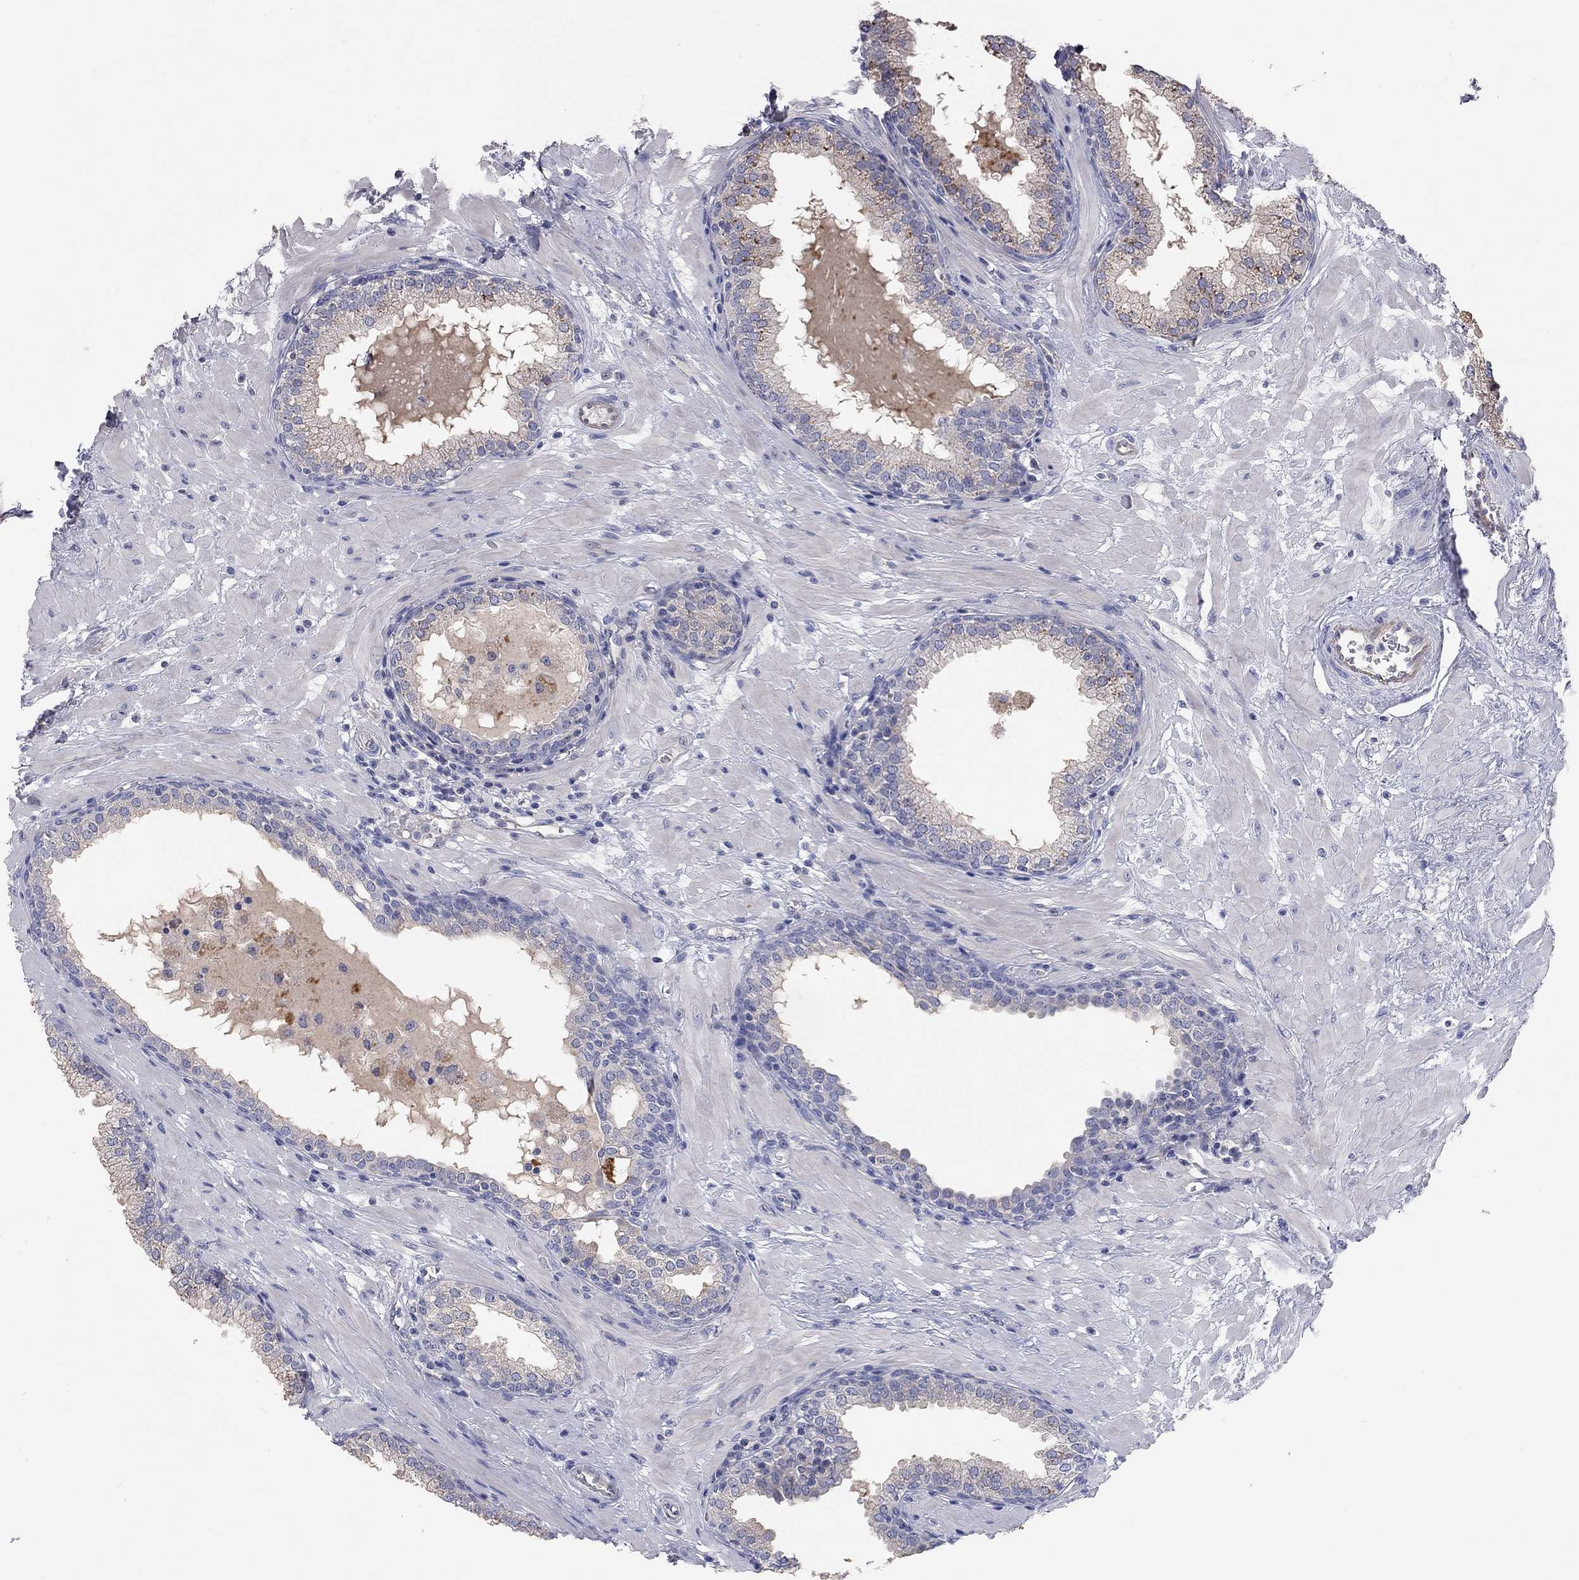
{"staining": {"intensity": "negative", "quantity": "none", "location": "none"}, "tissue": "prostate", "cell_type": "Glandular cells", "image_type": "normal", "snomed": [{"axis": "morphology", "description": "Normal tissue, NOS"}, {"axis": "topography", "description": "Prostate"}], "caption": "Immunohistochemistry (IHC) micrograph of unremarkable prostate: prostate stained with DAB (3,3'-diaminobenzidine) displays no significant protein staining in glandular cells.", "gene": "KCNB1", "patient": {"sex": "male", "age": 64}}